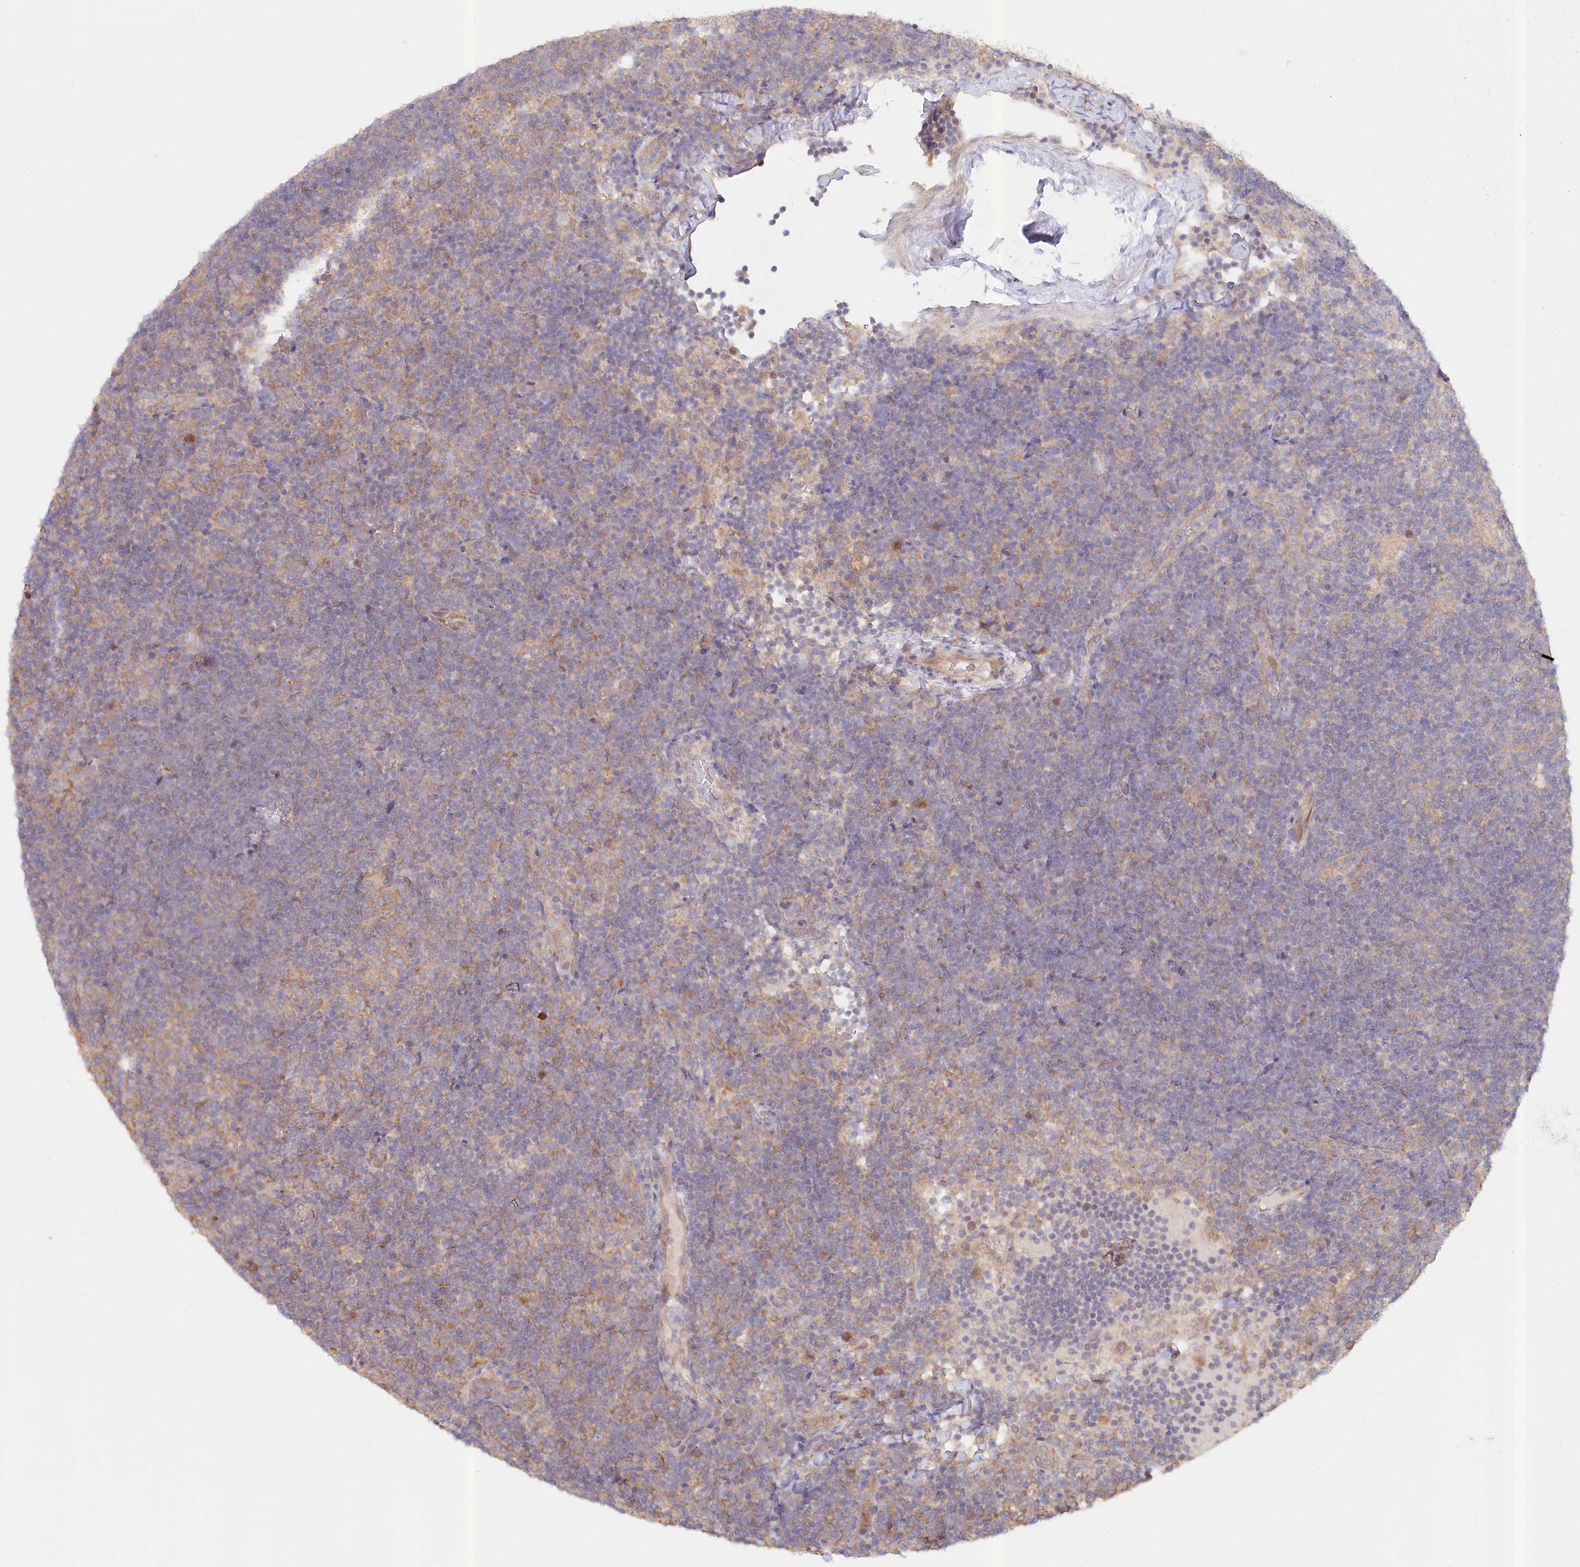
{"staining": {"intensity": "weak", "quantity": "<25%", "location": "cytoplasmic/membranous"}, "tissue": "lymphoma", "cell_type": "Tumor cells", "image_type": "cancer", "snomed": [{"axis": "morphology", "description": "Hodgkin's disease, NOS"}, {"axis": "topography", "description": "Lymph node"}], "caption": "Tumor cells are negative for protein expression in human Hodgkin's disease.", "gene": "PAIP2", "patient": {"sex": "female", "age": 57}}